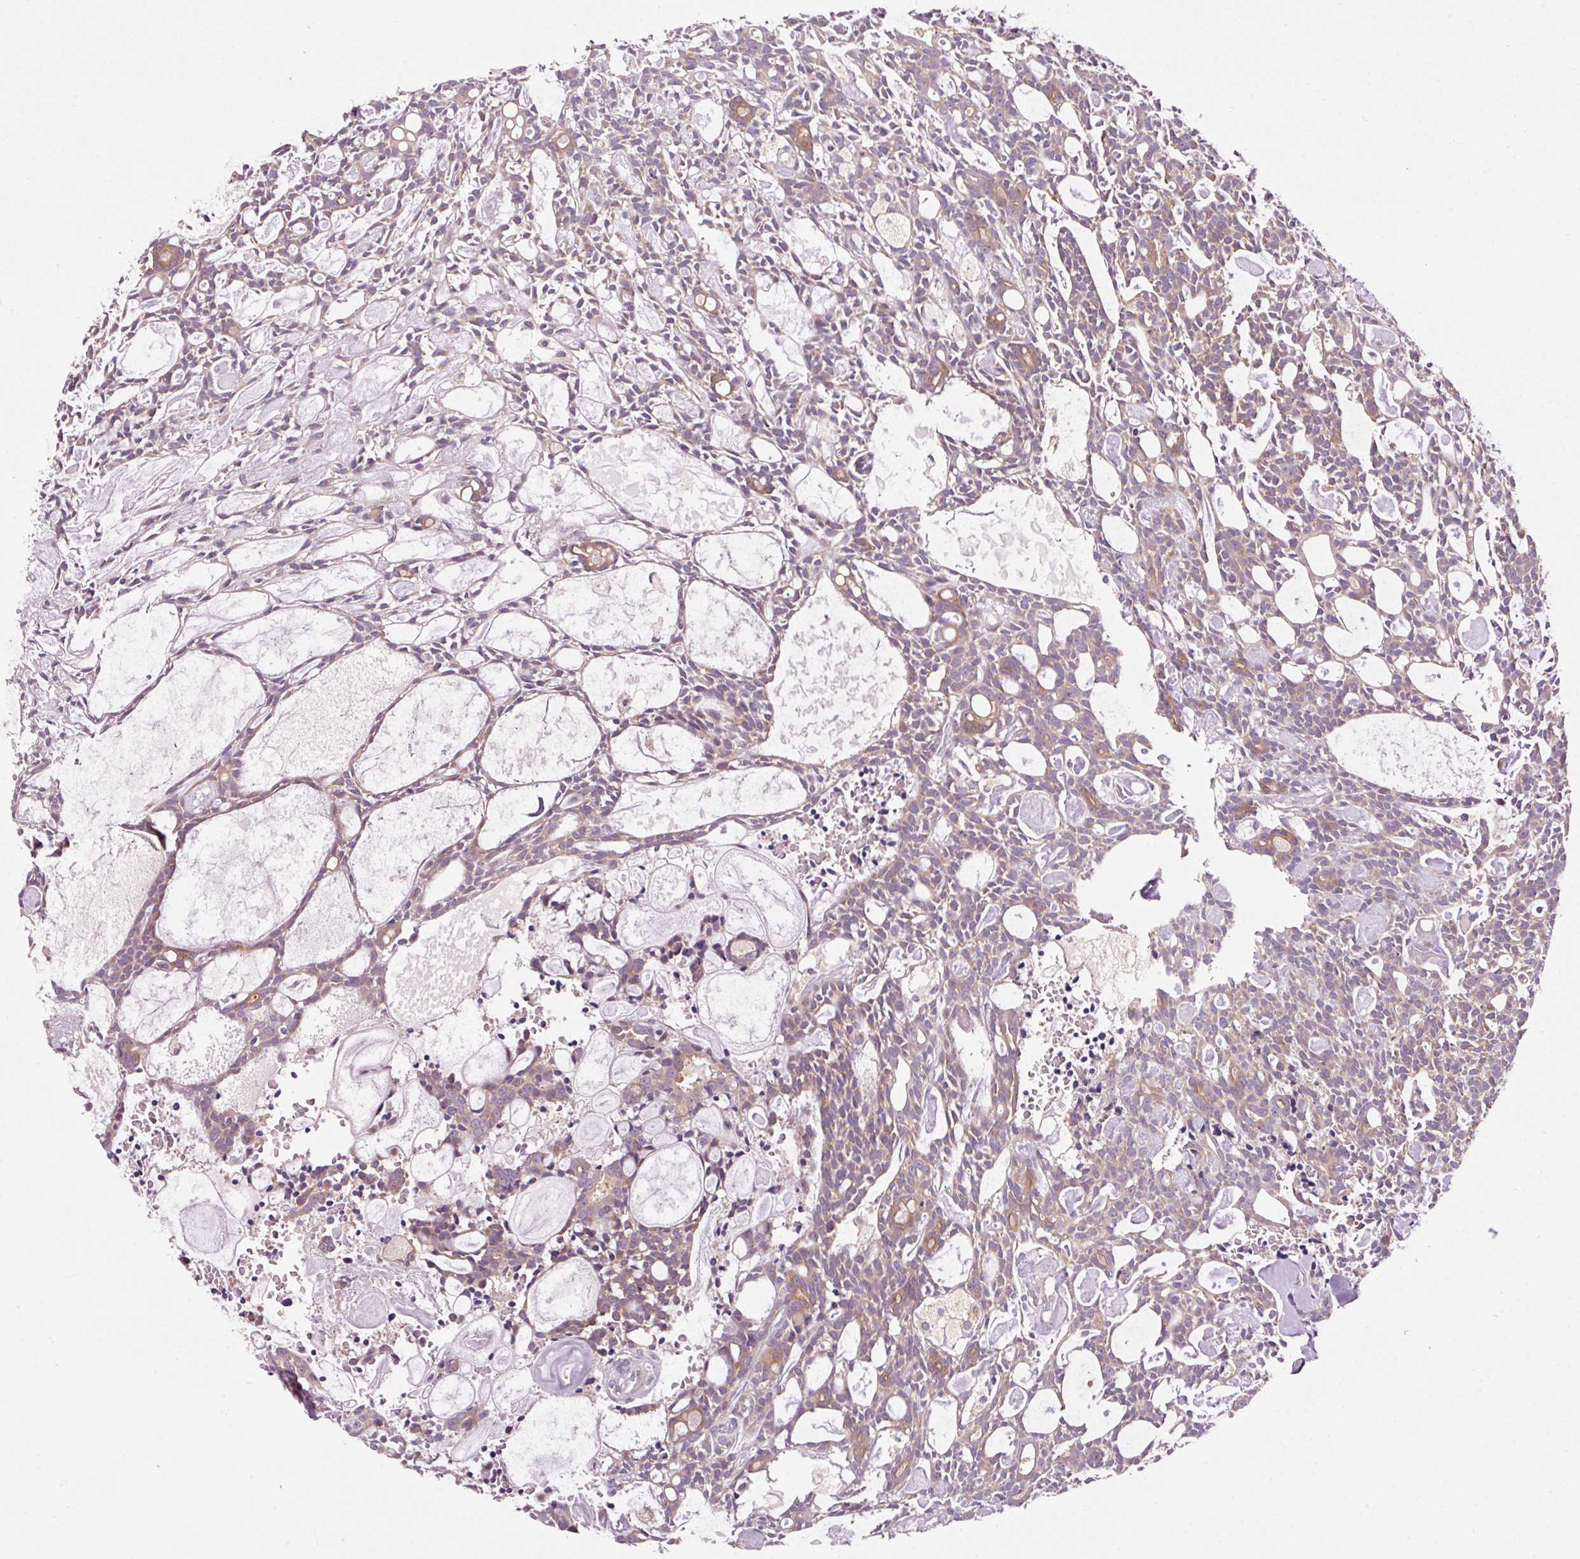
{"staining": {"intensity": "weak", "quantity": ">75%", "location": "cytoplasmic/membranous"}, "tissue": "head and neck cancer", "cell_type": "Tumor cells", "image_type": "cancer", "snomed": [{"axis": "morphology", "description": "Adenocarcinoma, NOS"}, {"axis": "topography", "description": "Salivary gland"}, {"axis": "topography", "description": "Head-Neck"}], "caption": "Immunohistochemistry (IHC) histopathology image of head and neck adenocarcinoma stained for a protein (brown), which reveals low levels of weak cytoplasmic/membranous staining in approximately >75% of tumor cells.", "gene": "NAPA", "patient": {"sex": "male", "age": 55}}